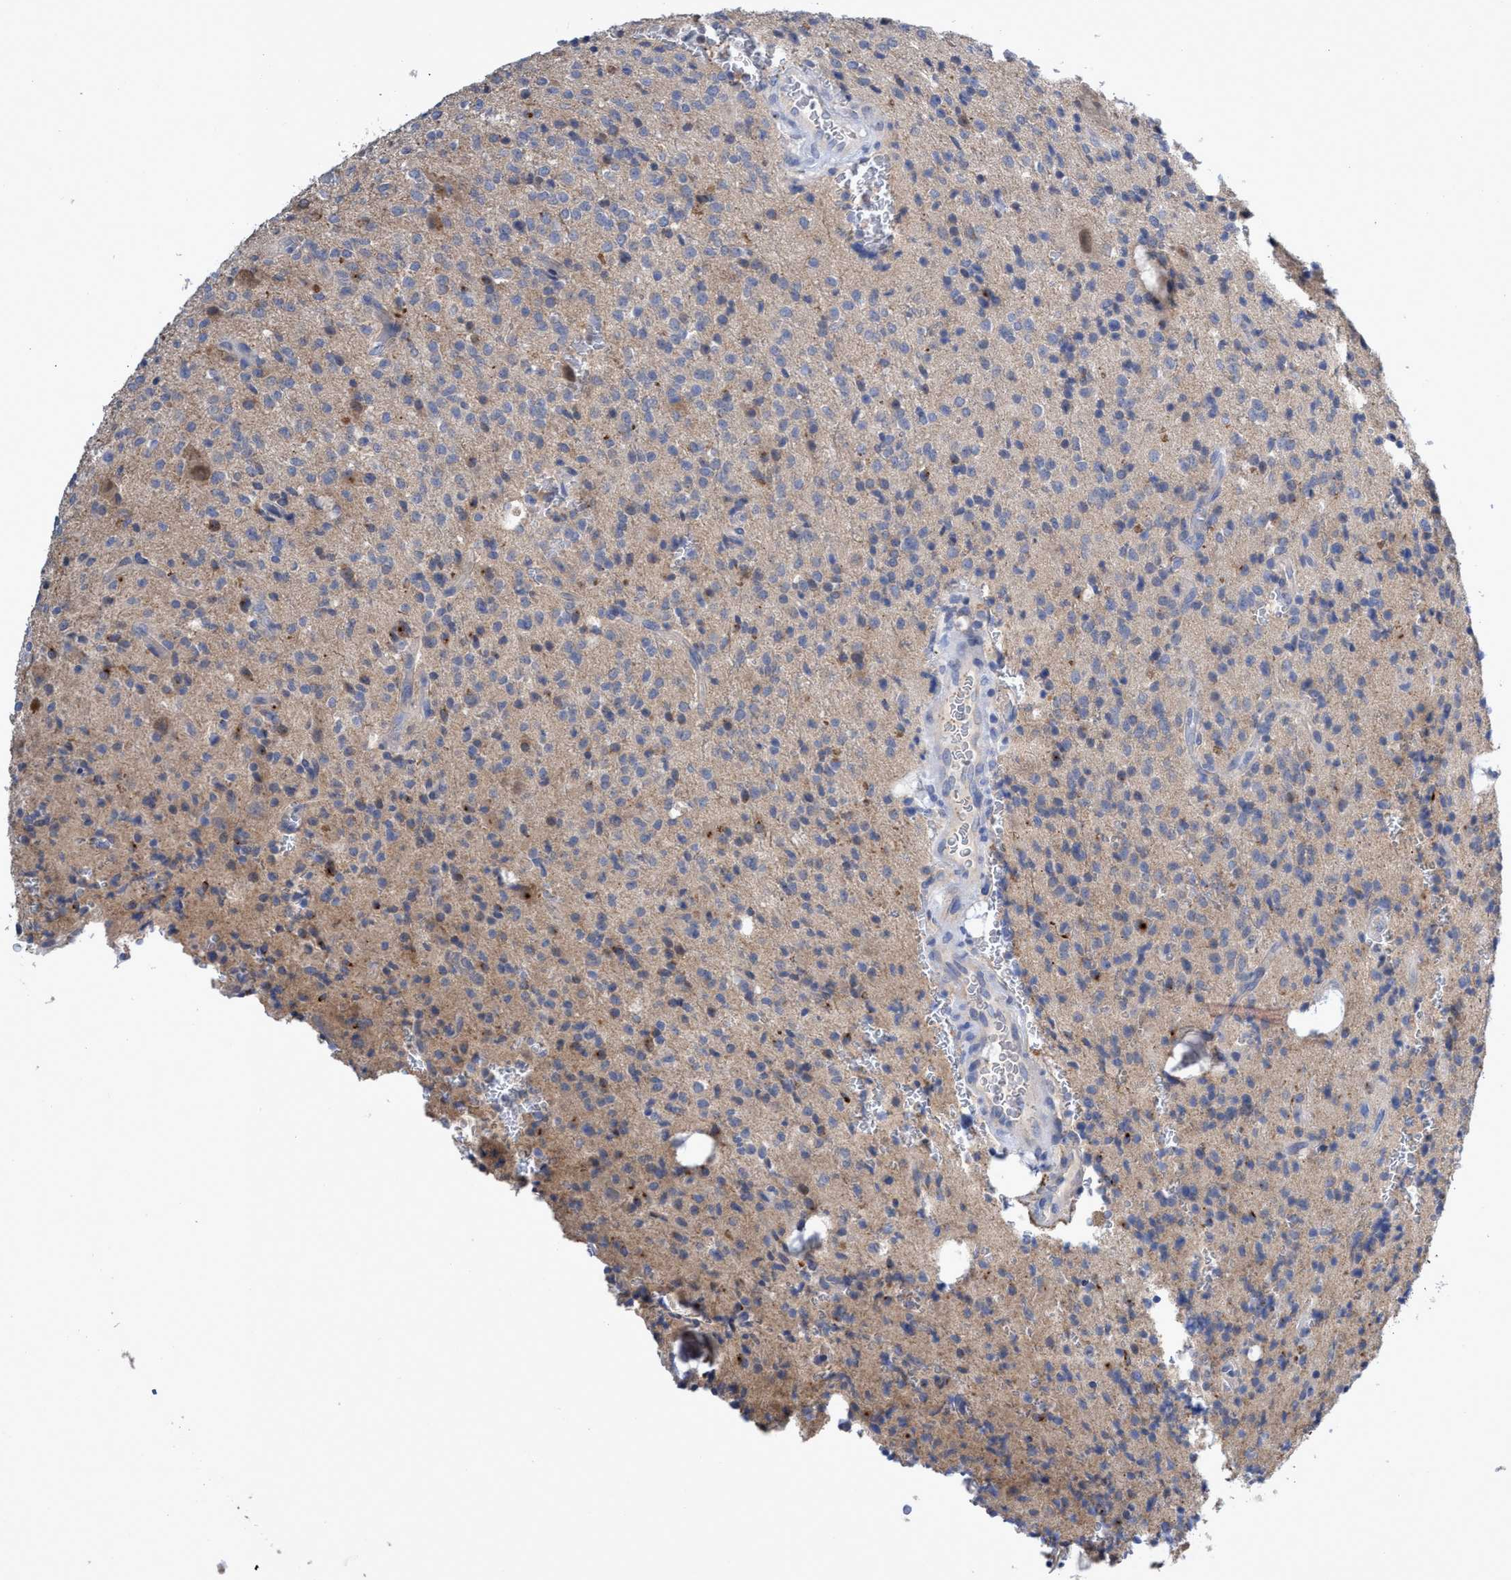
{"staining": {"intensity": "weak", "quantity": "<25%", "location": "cytoplasmic/membranous"}, "tissue": "glioma", "cell_type": "Tumor cells", "image_type": "cancer", "snomed": [{"axis": "morphology", "description": "Glioma, malignant, High grade"}, {"axis": "topography", "description": "Brain"}], "caption": "Tumor cells are negative for protein expression in human malignant glioma (high-grade).", "gene": "SVEP1", "patient": {"sex": "male", "age": 34}}